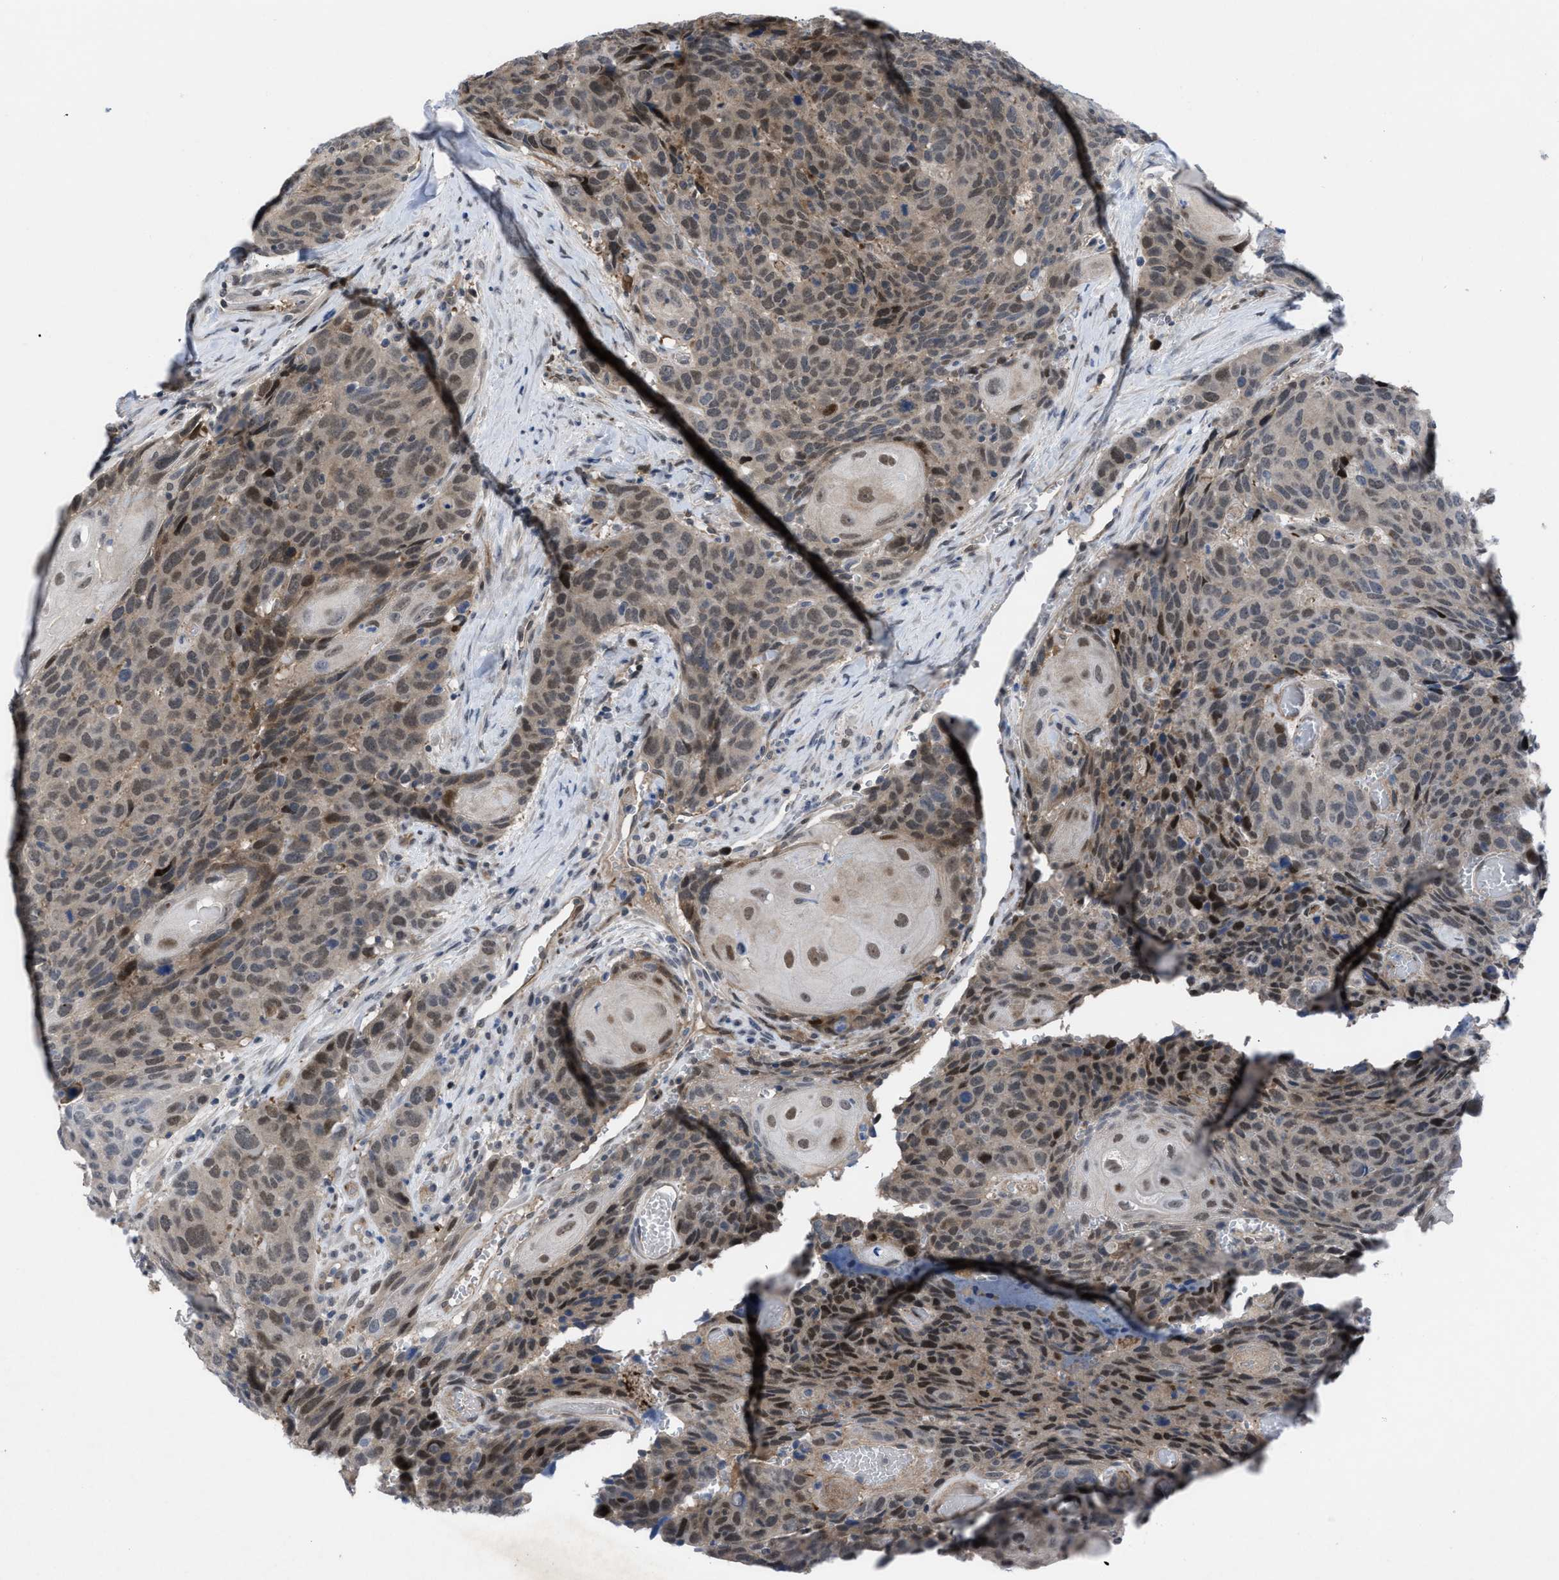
{"staining": {"intensity": "weak", "quantity": "25%-75%", "location": "cytoplasmic/membranous,nuclear"}, "tissue": "head and neck cancer", "cell_type": "Tumor cells", "image_type": "cancer", "snomed": [{"axis": "morphology", "description": "Squamous cell carcinoma, NOS"}, {"axis": "topography", "description": "Head-Neck"}], "caption": "This micrograph demonstrates immunohistochemistry staining of human head and neck squamous cell carcinoma, with low weak cytoplasmic/membranous and nuclear staining in approximately 25%-75% of tumor cells.", "gene": "IL17RE", "patient": {"sex": "male", "age": 66}}